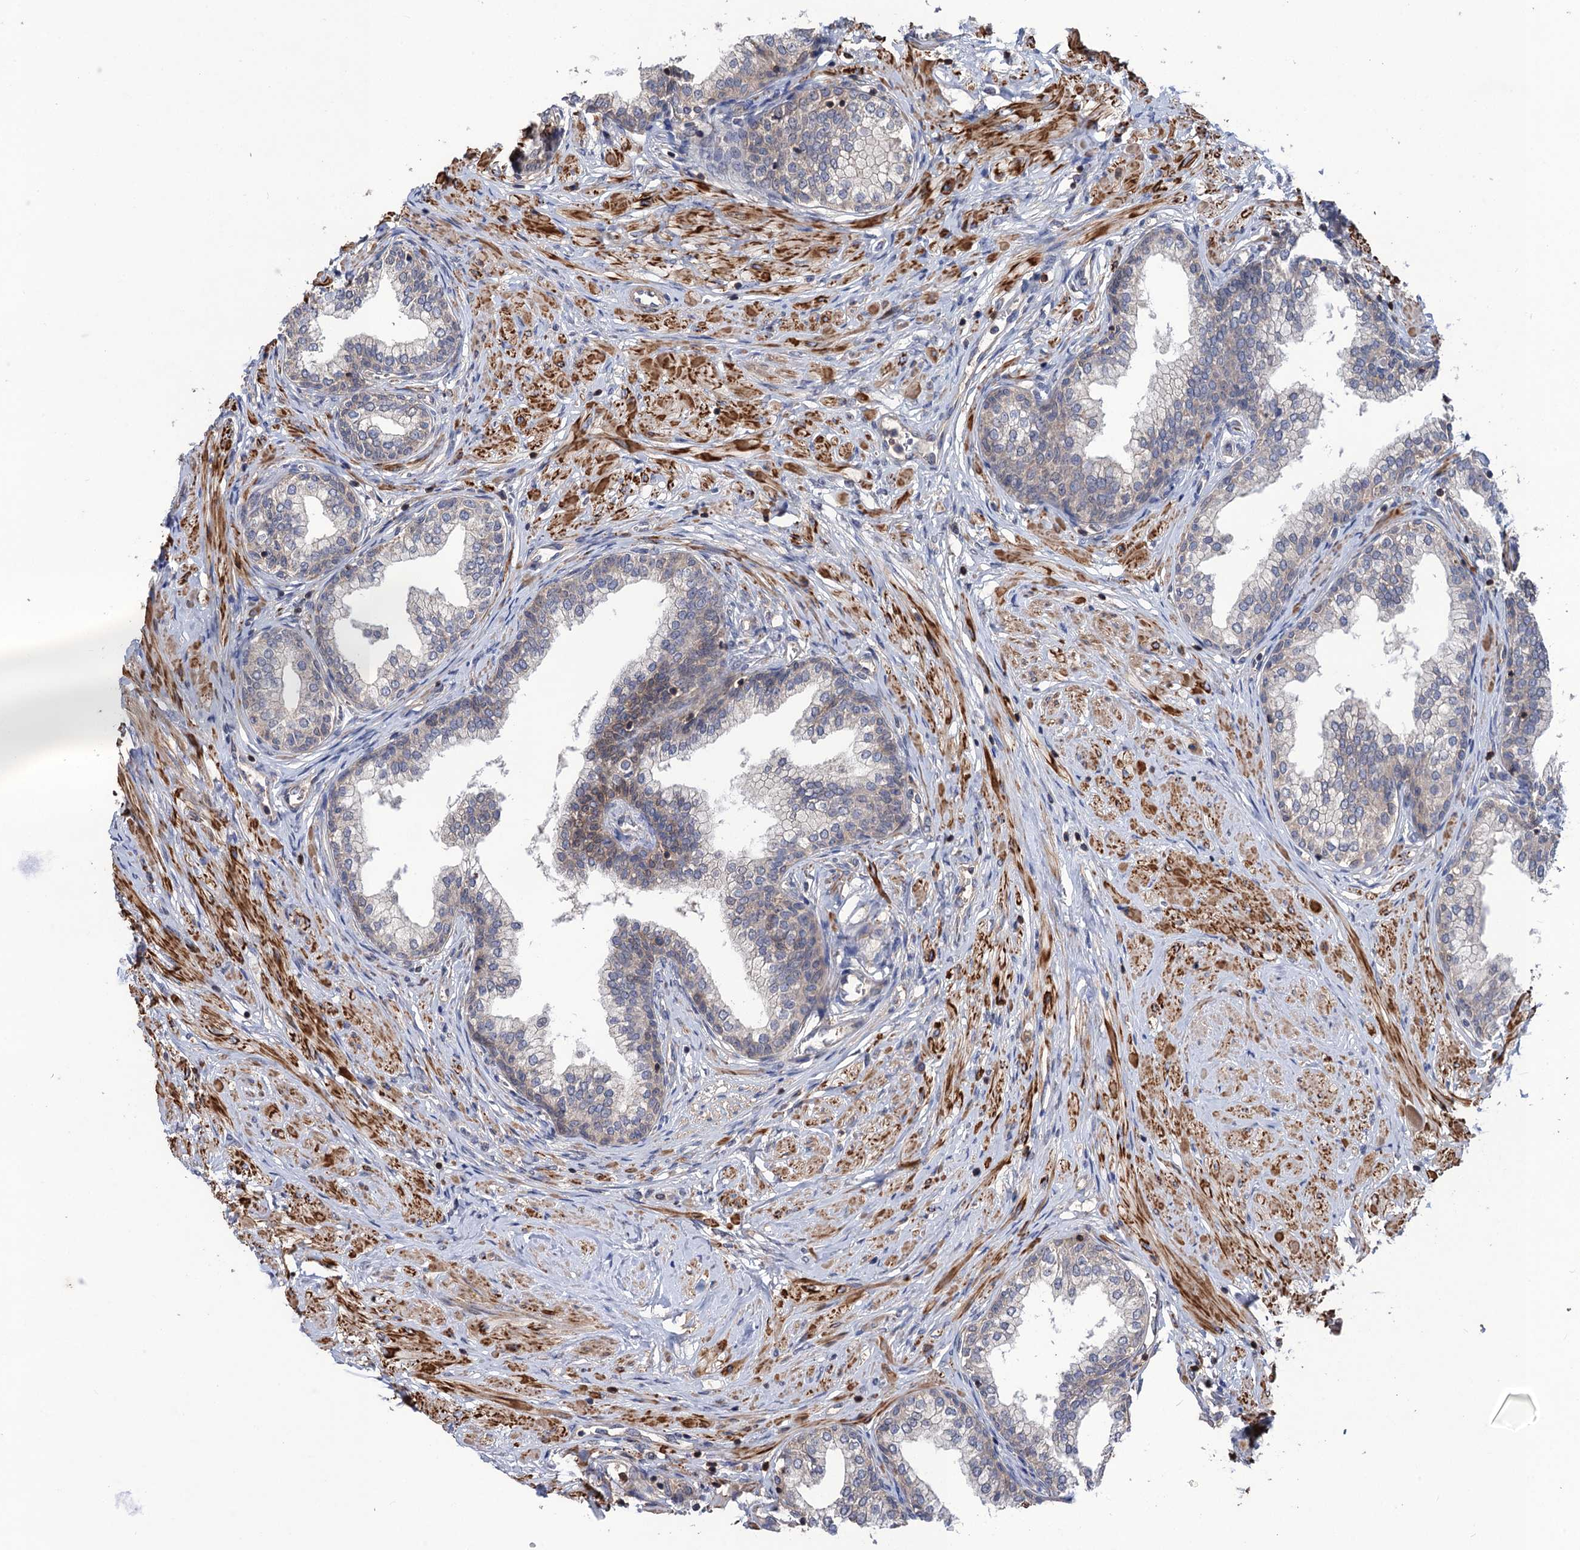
{"staining": {"intensity": "weak", "quantity": "<25%", "location": "cytoplasmic/membranous"}, "tissue": "prostate", "cell_type": "Glandular cells", "image_type": "normal", "snomed": [{"axis": "morphology", "description": "Normal tissue, NOS"}, {"axis": "morphology", "description": "Urothelial carcinoma, Low grade"}, {"axis": "topography", "description": "Urinary bladder"}, {"axis": "topography", "description": "Prostate"}], "caption": "An immunohistochemistry image of normal prostate is shown. There is no staining in glandular cells of prostate.", "gene": "DGKA", "patient": {"sex": "male", "age": 60}}